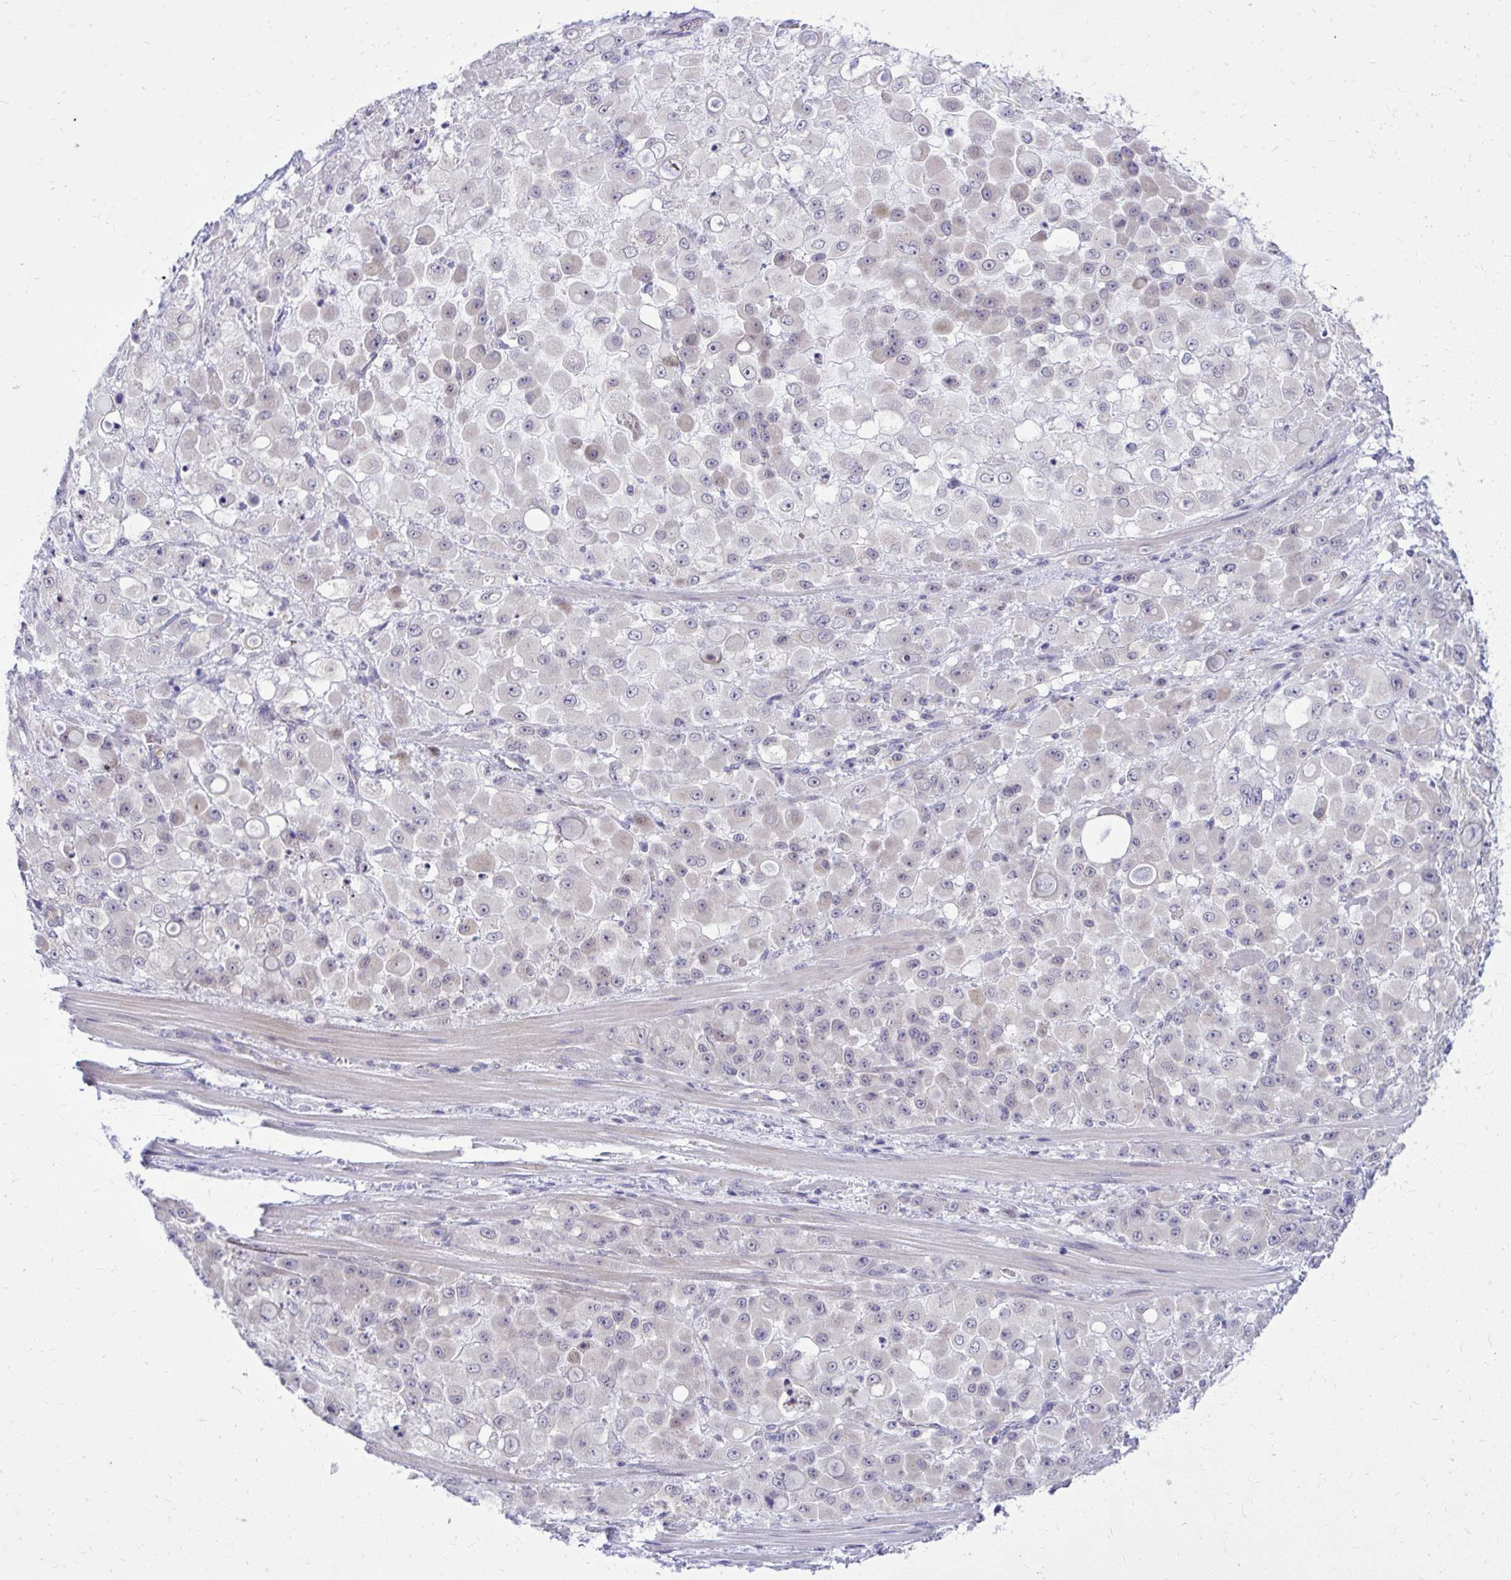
{"staining": {"intensity": "negative", "quantity": "none", "location": "none"}, "tissue": "stomach cancer", "cell_type": "Tumor cells", "image_type": "cancer", "snomed": [{"axis": "morphology", "description": "Adenocarcinoma, NOS"}, {"axis": "topography", "description": "Stomach"}], "caption": "IHC of stomach cancer (adenocarcinoma) exhibits no expression in tumor cells.", "gene": "DPY19L1", "patient": {"sex": "female", "age": 76}}